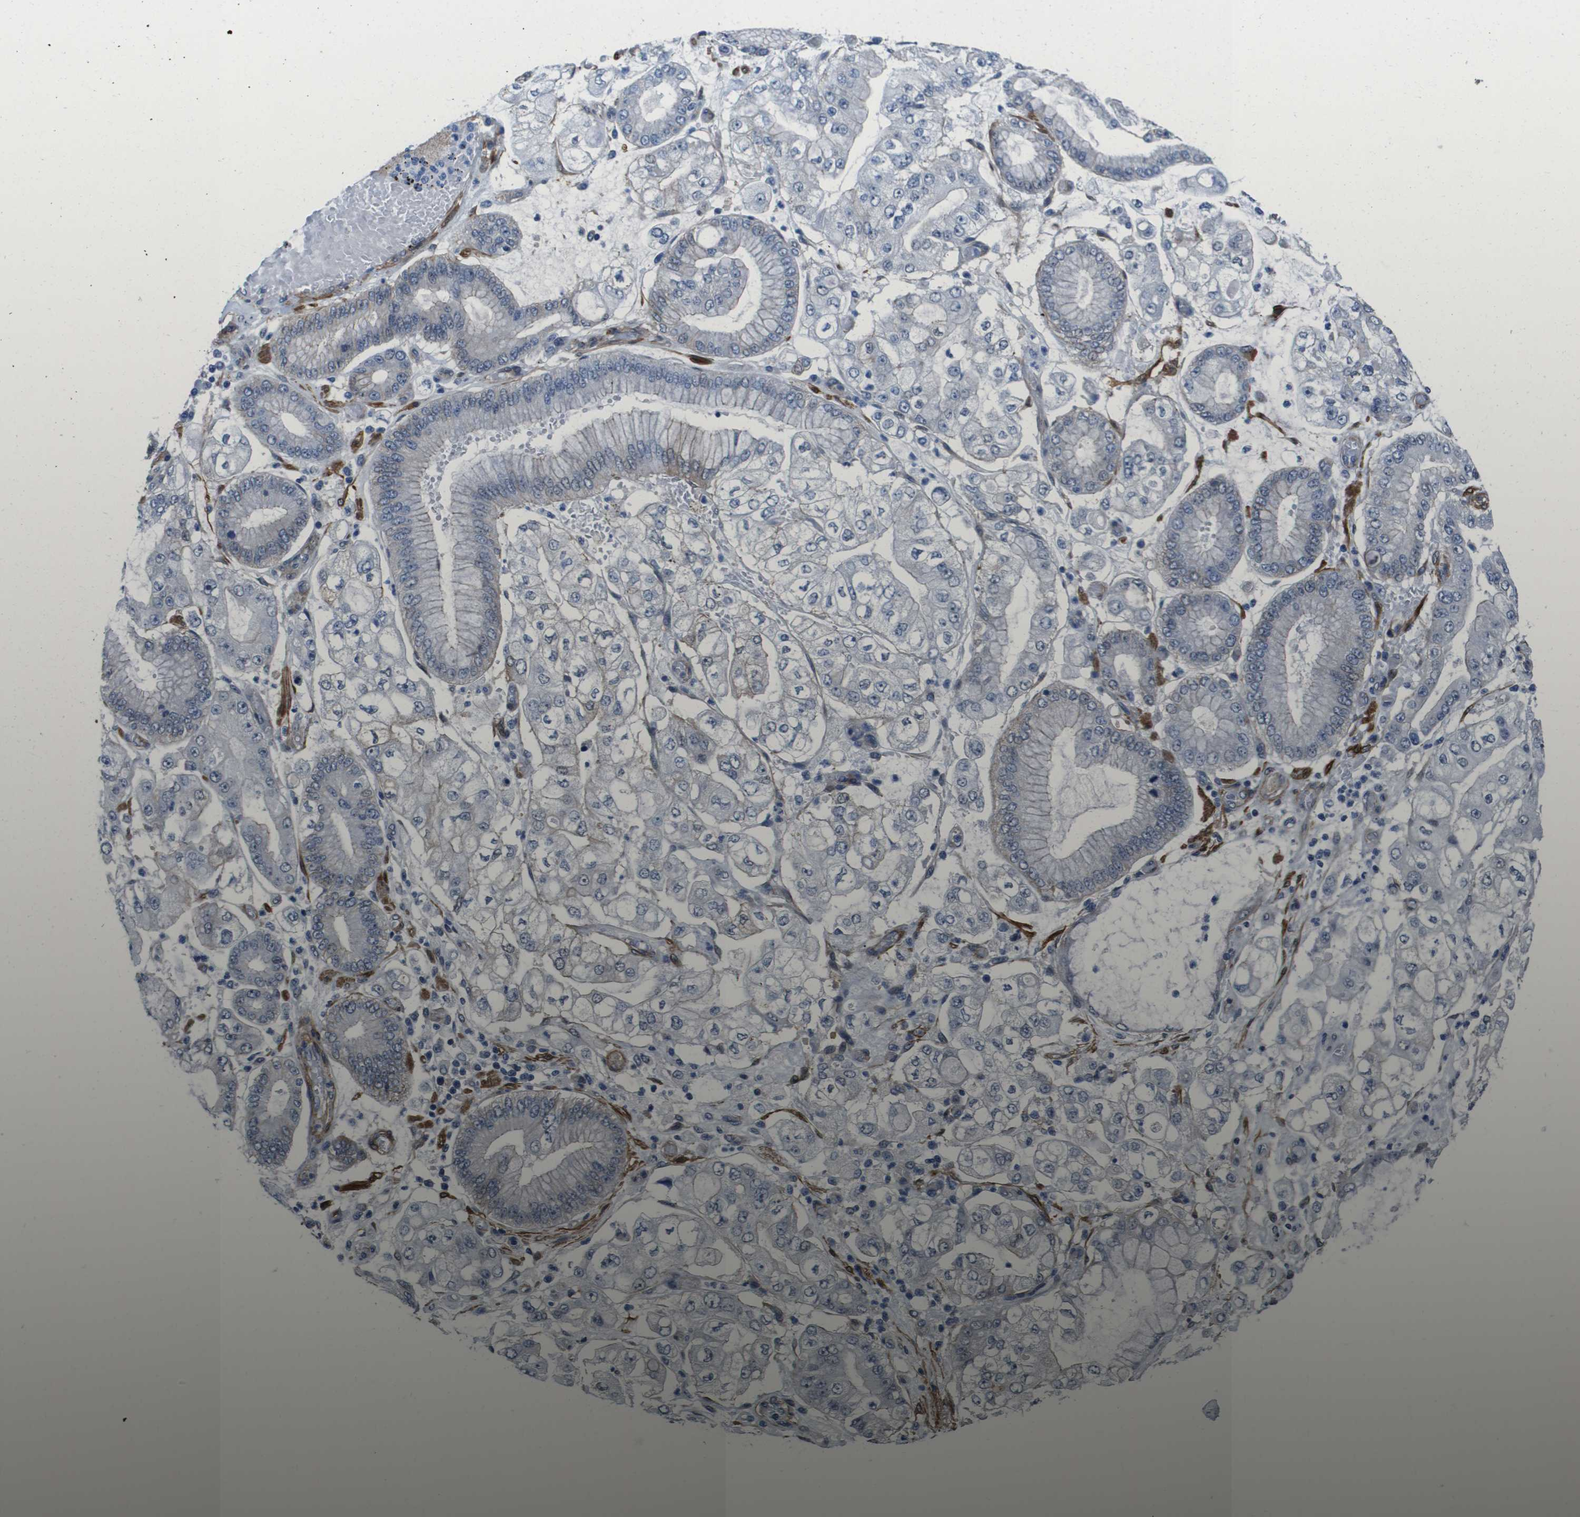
{"staining": {"intensity": "negative", "quantity": "none", "location": "none"}, "tissue": "stomach cancer", "cell_type": "Tumor cells", "image_type": "cancer", "snomed": [{"axis": "morphology", "description": "Adenocarcinoma, NOS"}, {"axis": "topography", "description": "Stomach"}], "caption": "High magnification brightfield microscopy of stomach cancer (adenocarcinoma) stained with DAB (3,3'-diaminobenzidine) (brown) and counterstained with hematoxylin (blue): tumor cells show no significant staining.", "gene": "LPP", "patient": {"sex": "male", "age": 76}}